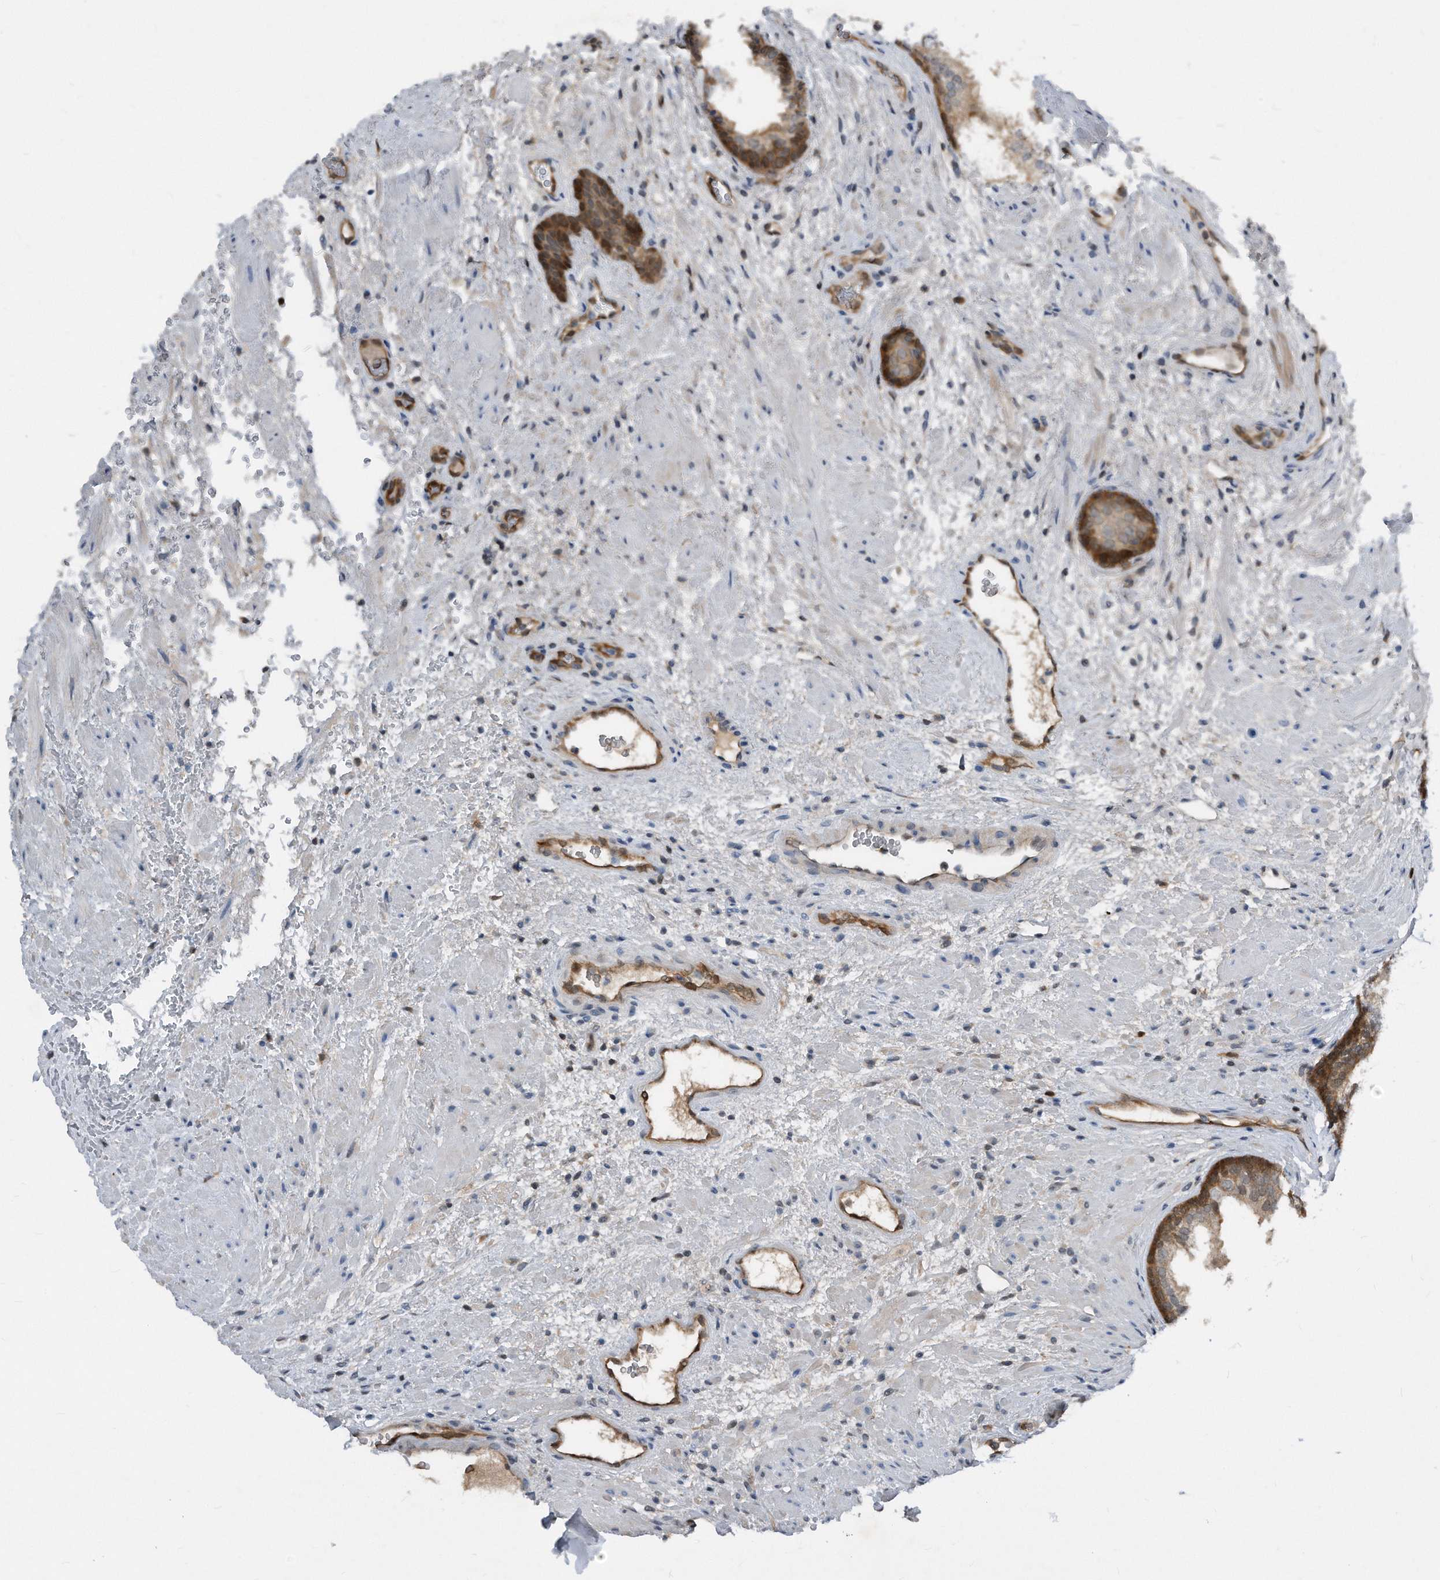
{"staining": {"intensity": "moderate", "quantity": "<25%", "location": "cytoplasmic/membranous"}, "tissue": "prostate", "cell_type": "Glandular cells", "image_type": "normal", "snomed": [{"axis": "morphology", "description": "Normal tissue, NOS"}, {"axis": "topography", "description": "Prostate"}], "caption": "Moderate cytoplasmic/membranous staining for a protein is identified in approximately <25% of glandular cells of normal prostate using IHC.", "gene": "MAP2K6", "patient": {"sex": "male", "age": 76}}